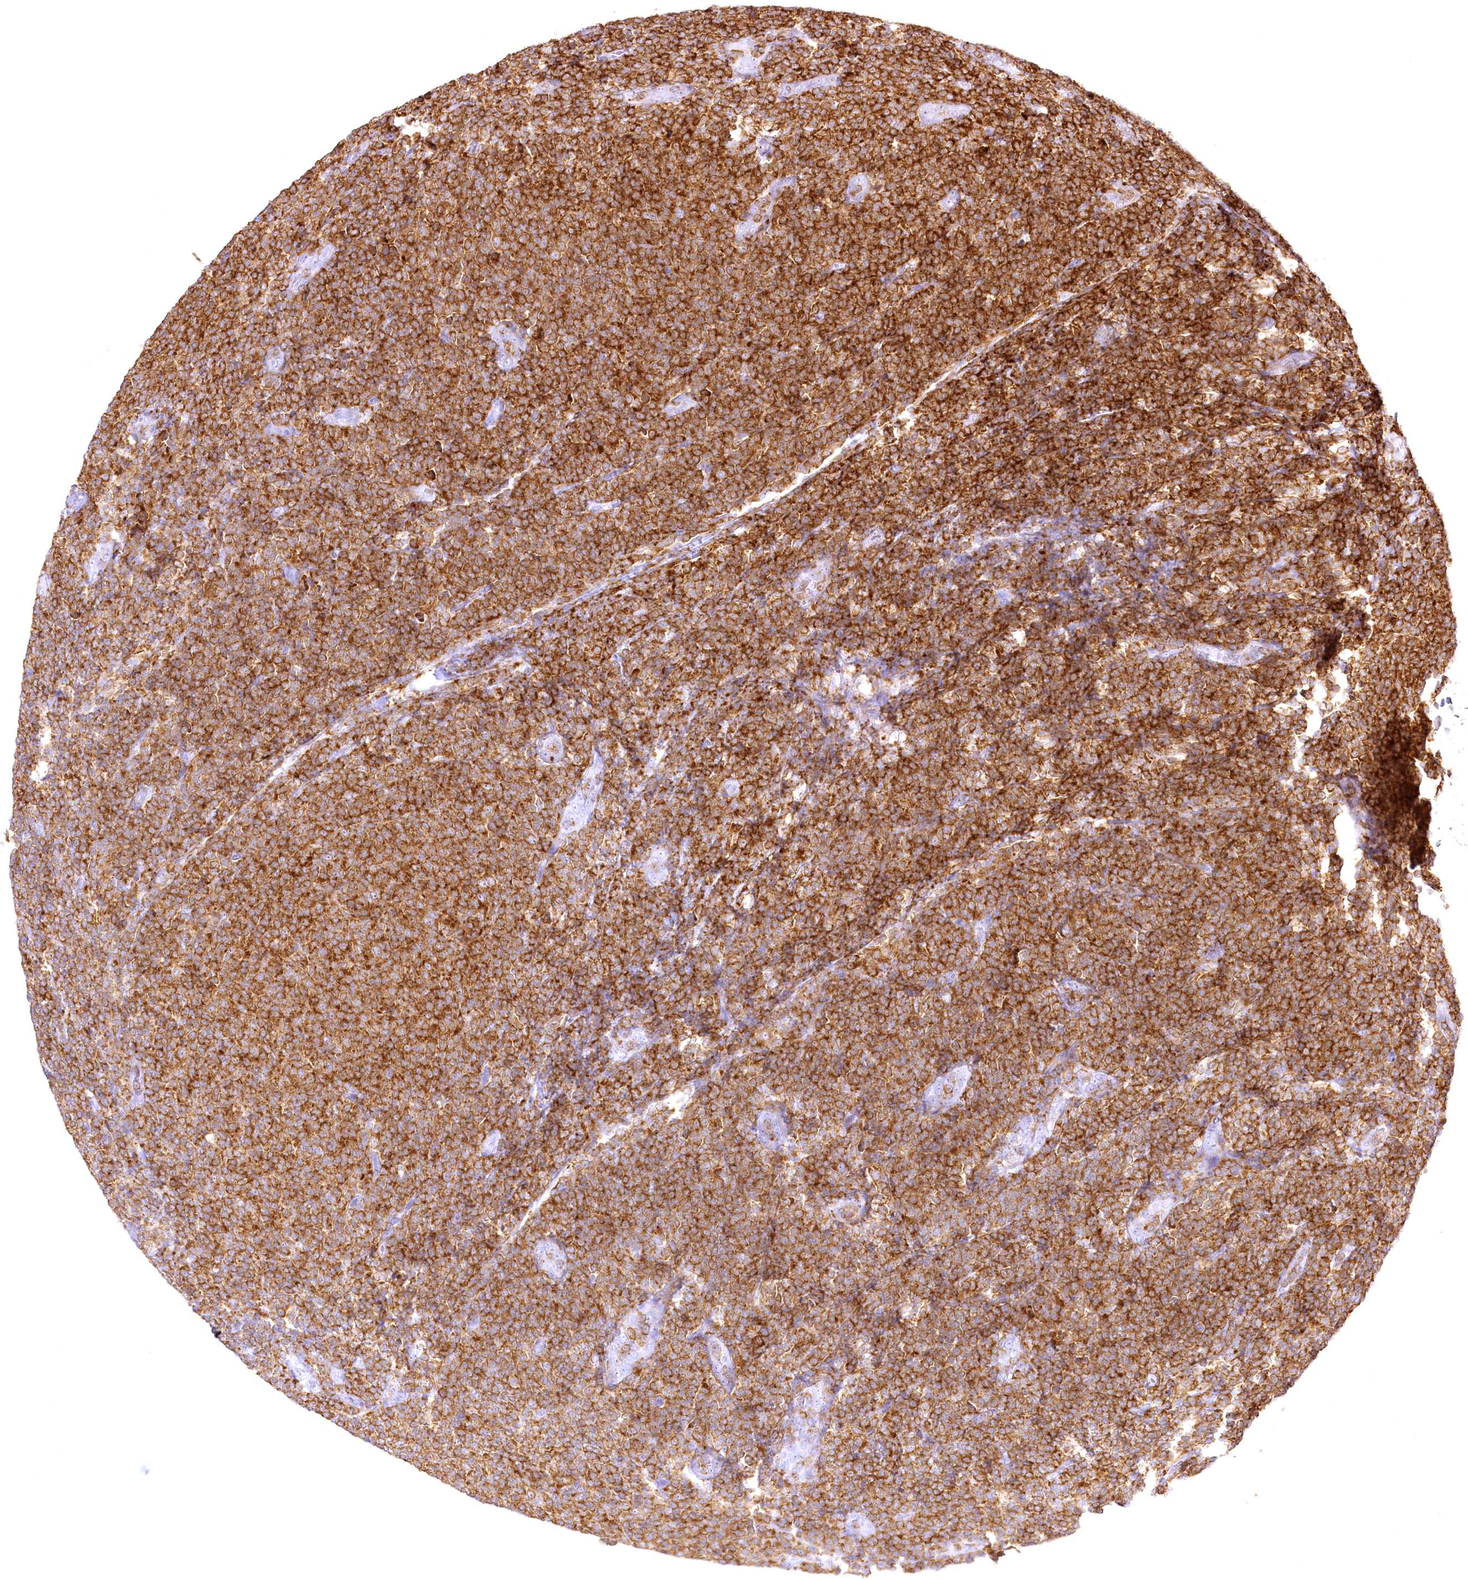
{"staining": {"intensity": "strong", "quantity": ">75%", "location": "cytoplasmic/membranous"}, "tissue": "lymphoma", "cell_type": "Tumor cells", "image_type": "cancer", "snomed": [{"axis": "morphology", "description": "Malignant lymphoma, non-Hodgkin's type, Low grade"}, {"axis": "topography", "description": "Lymph node"}], "caption": "Immunohistochemical staining of lymphoma displays strong cytoplasmic/membranous protein staining in approximately >75% of tumor cells.", "gene": "DOCK2", "patient": {"sex": "male", "age": 66}}